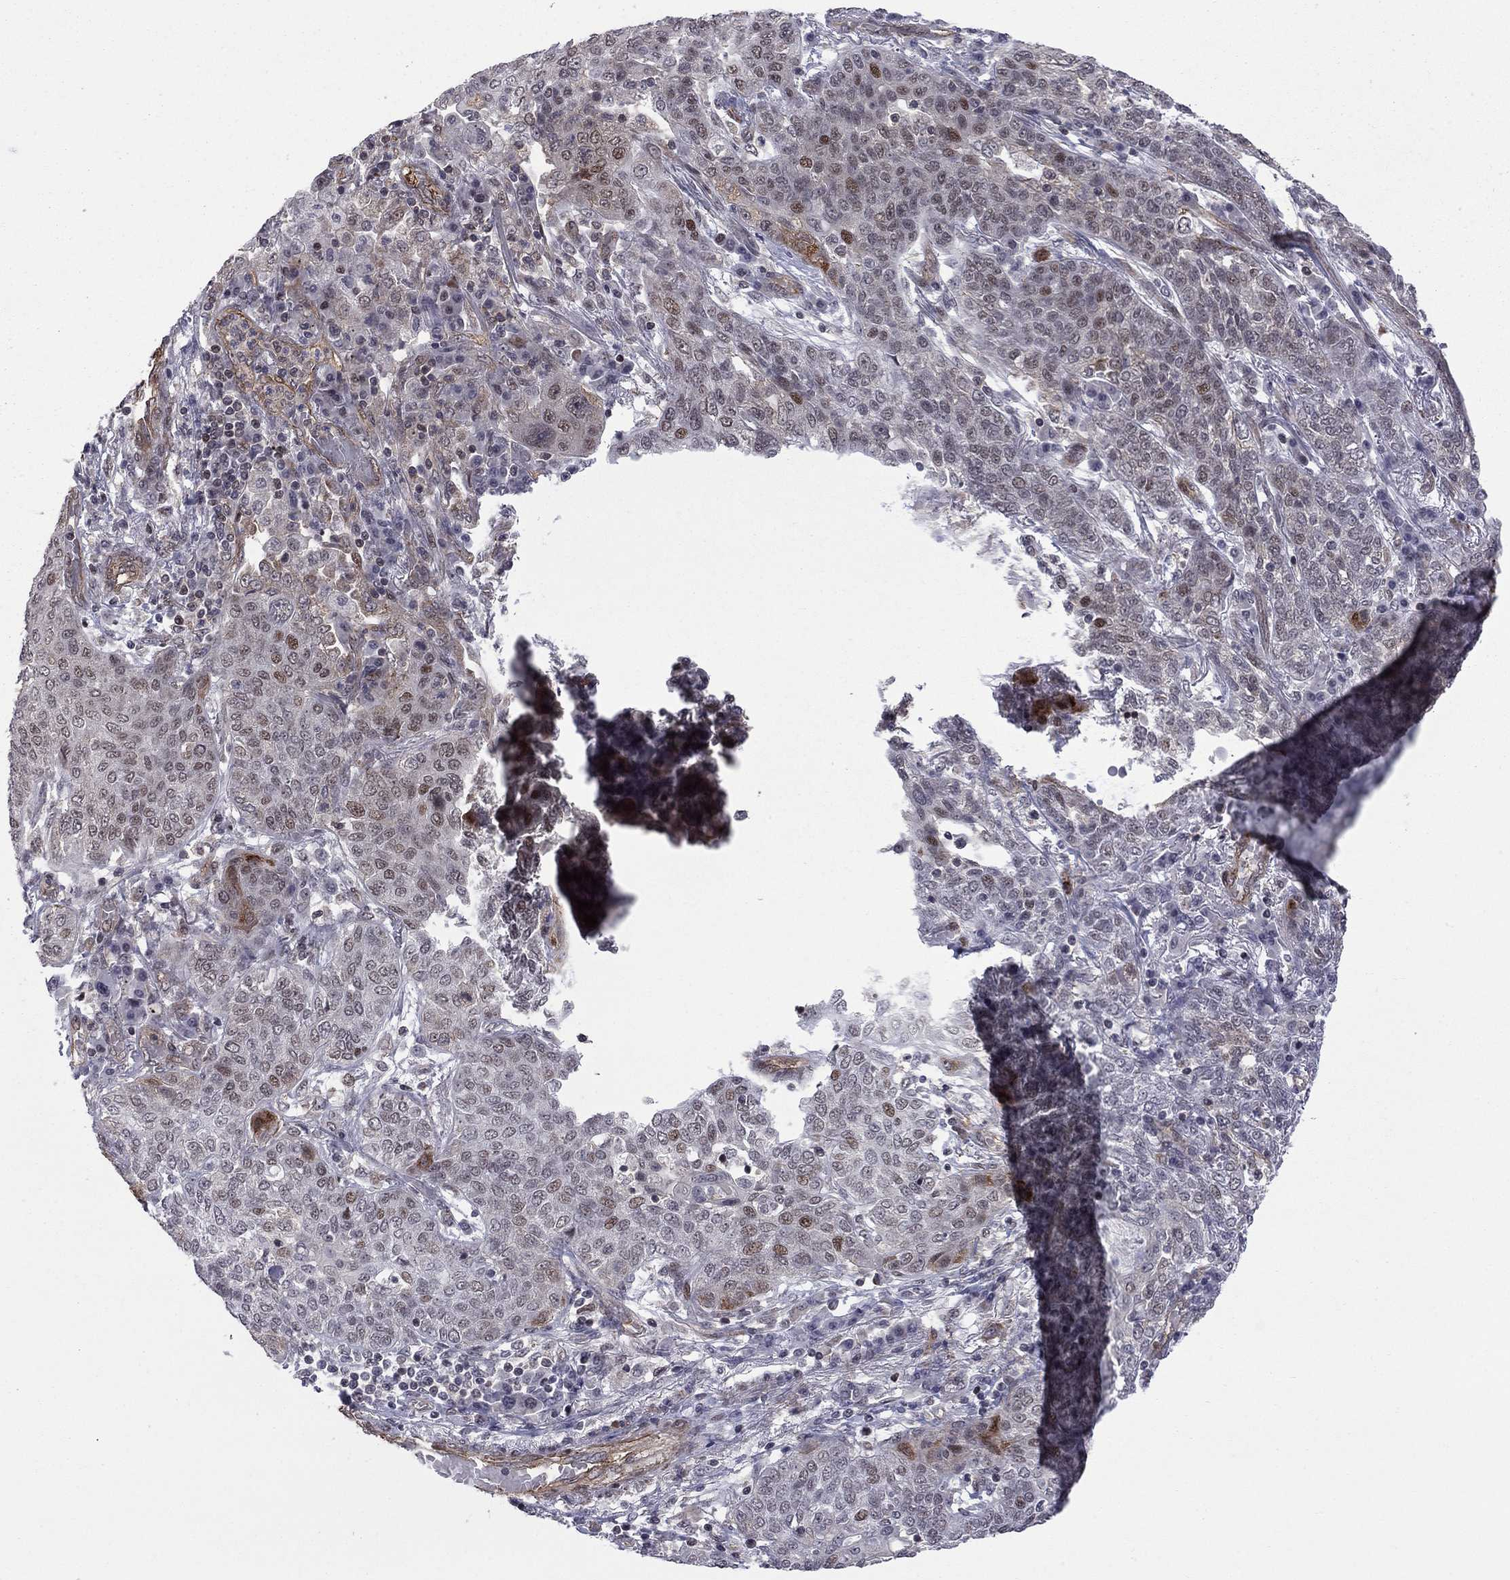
{"staining": {"intensity": "moderate", "quantity": "<25%", "location": "nuclear"}, "tissue": "lung cancer", "cell_type": "Tumor cells", "image_type": "cancer", "snomed": [{"axis": "morphology", "description": "Squamous cell carcinoma, NOS"}, {"axis": "topography", "description": "Lung"}], "caption": "The photomicrograph reveals immunohistochemical staining of lung cancer. There is moderate nuclear positivity is seen in about <25% of tumor cells.", "gene": "BRF1", "patient": {"sex": "female", "age": 70}}